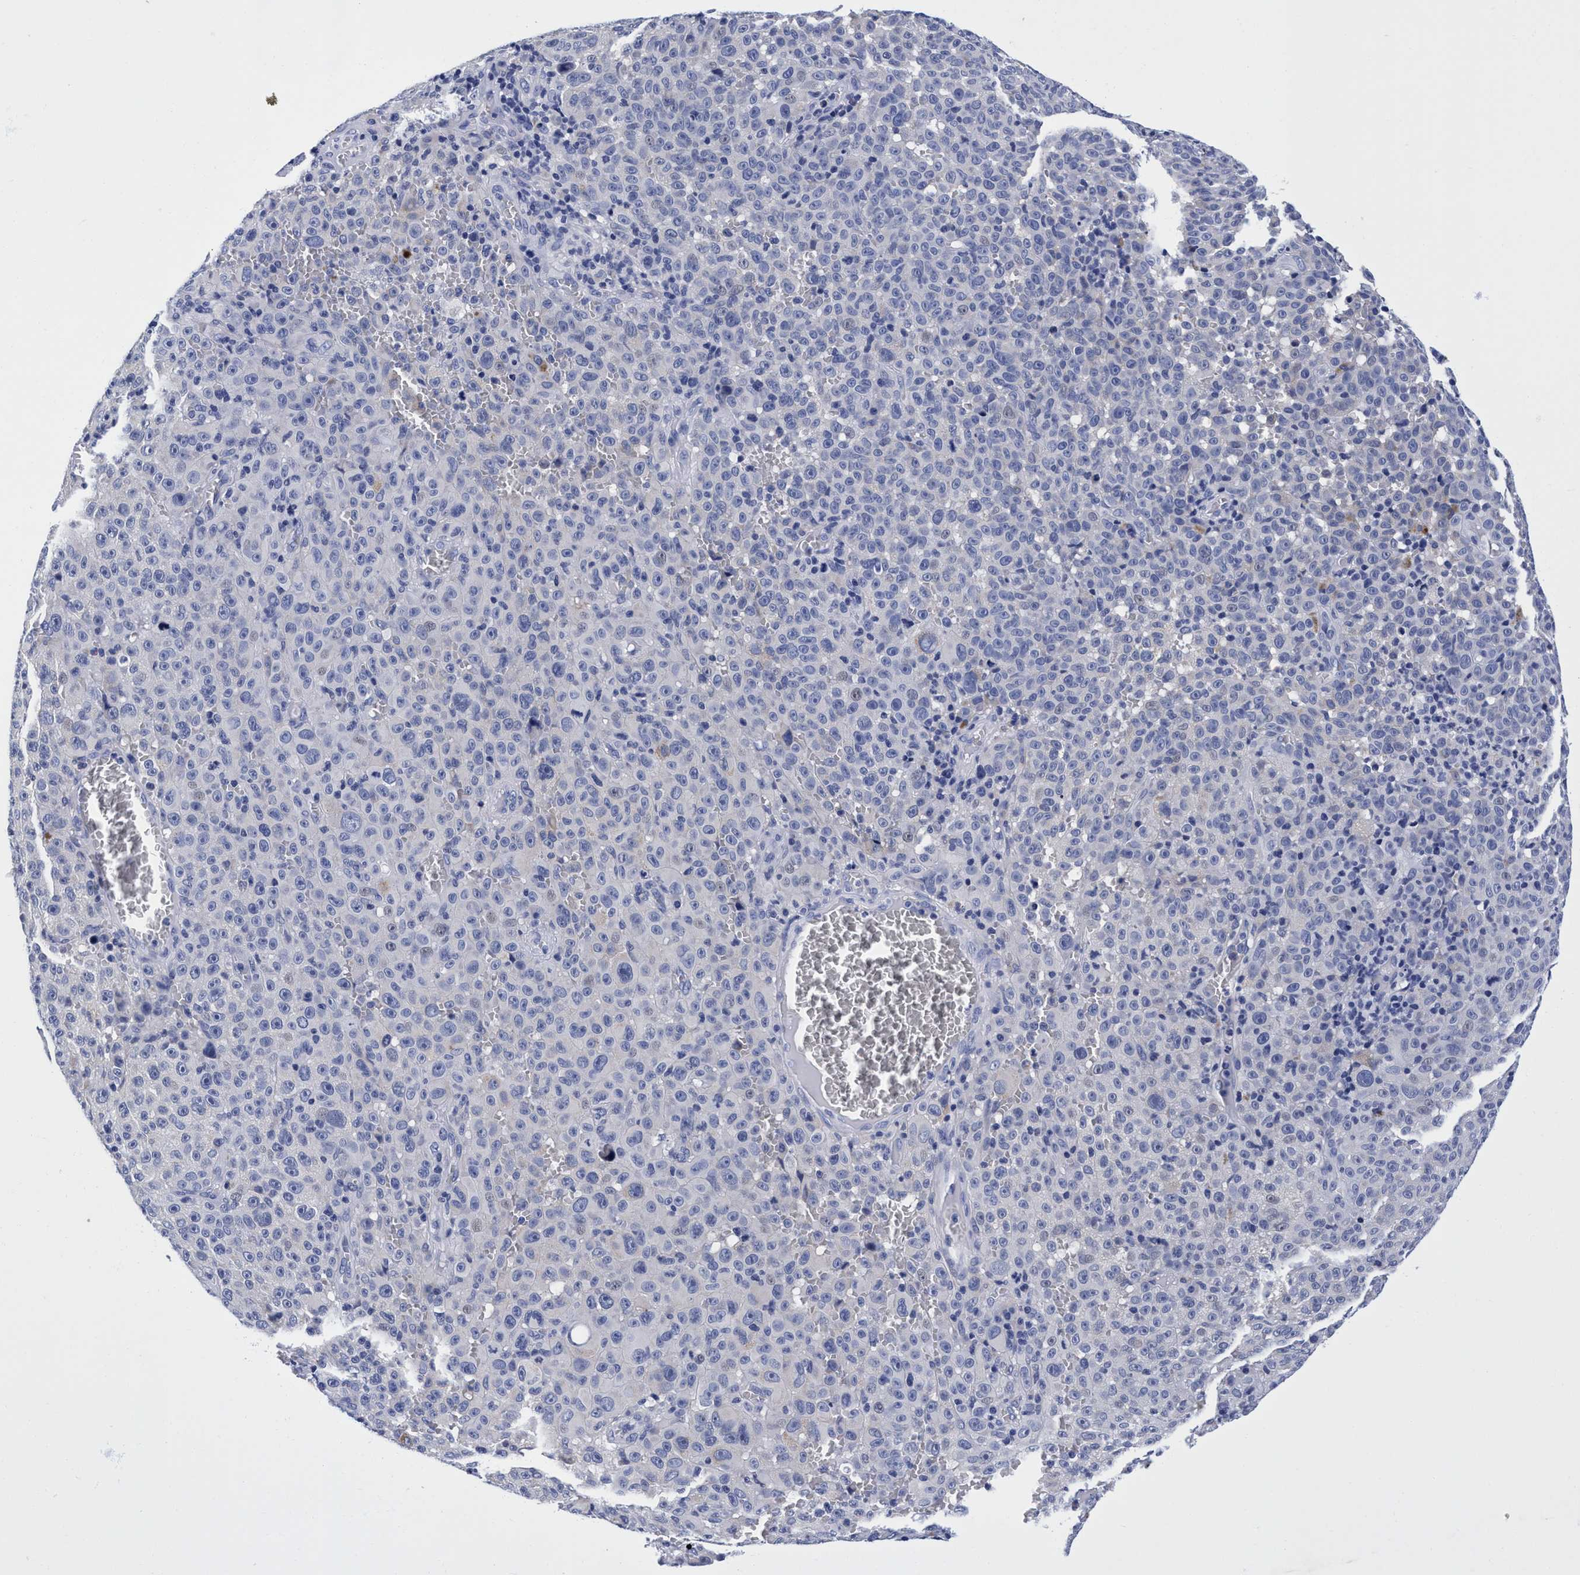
{"staining": {"intensity": "negative", "quantity": "none", "location": "none"}, "tissue": "melanoma", "cell_type": "Tumor cells", "image_type": "cancer", "snomed": [{"axis": "morphology", "description": "Malignant melanoma, NOS"}, {"axis": "topography", "description": "Skin"}], "caption": "Tumor cells show no significant staining in malignant melanoma.", "gene": "PLPPR1", "patient": {"sex": "female", "age": 82}}